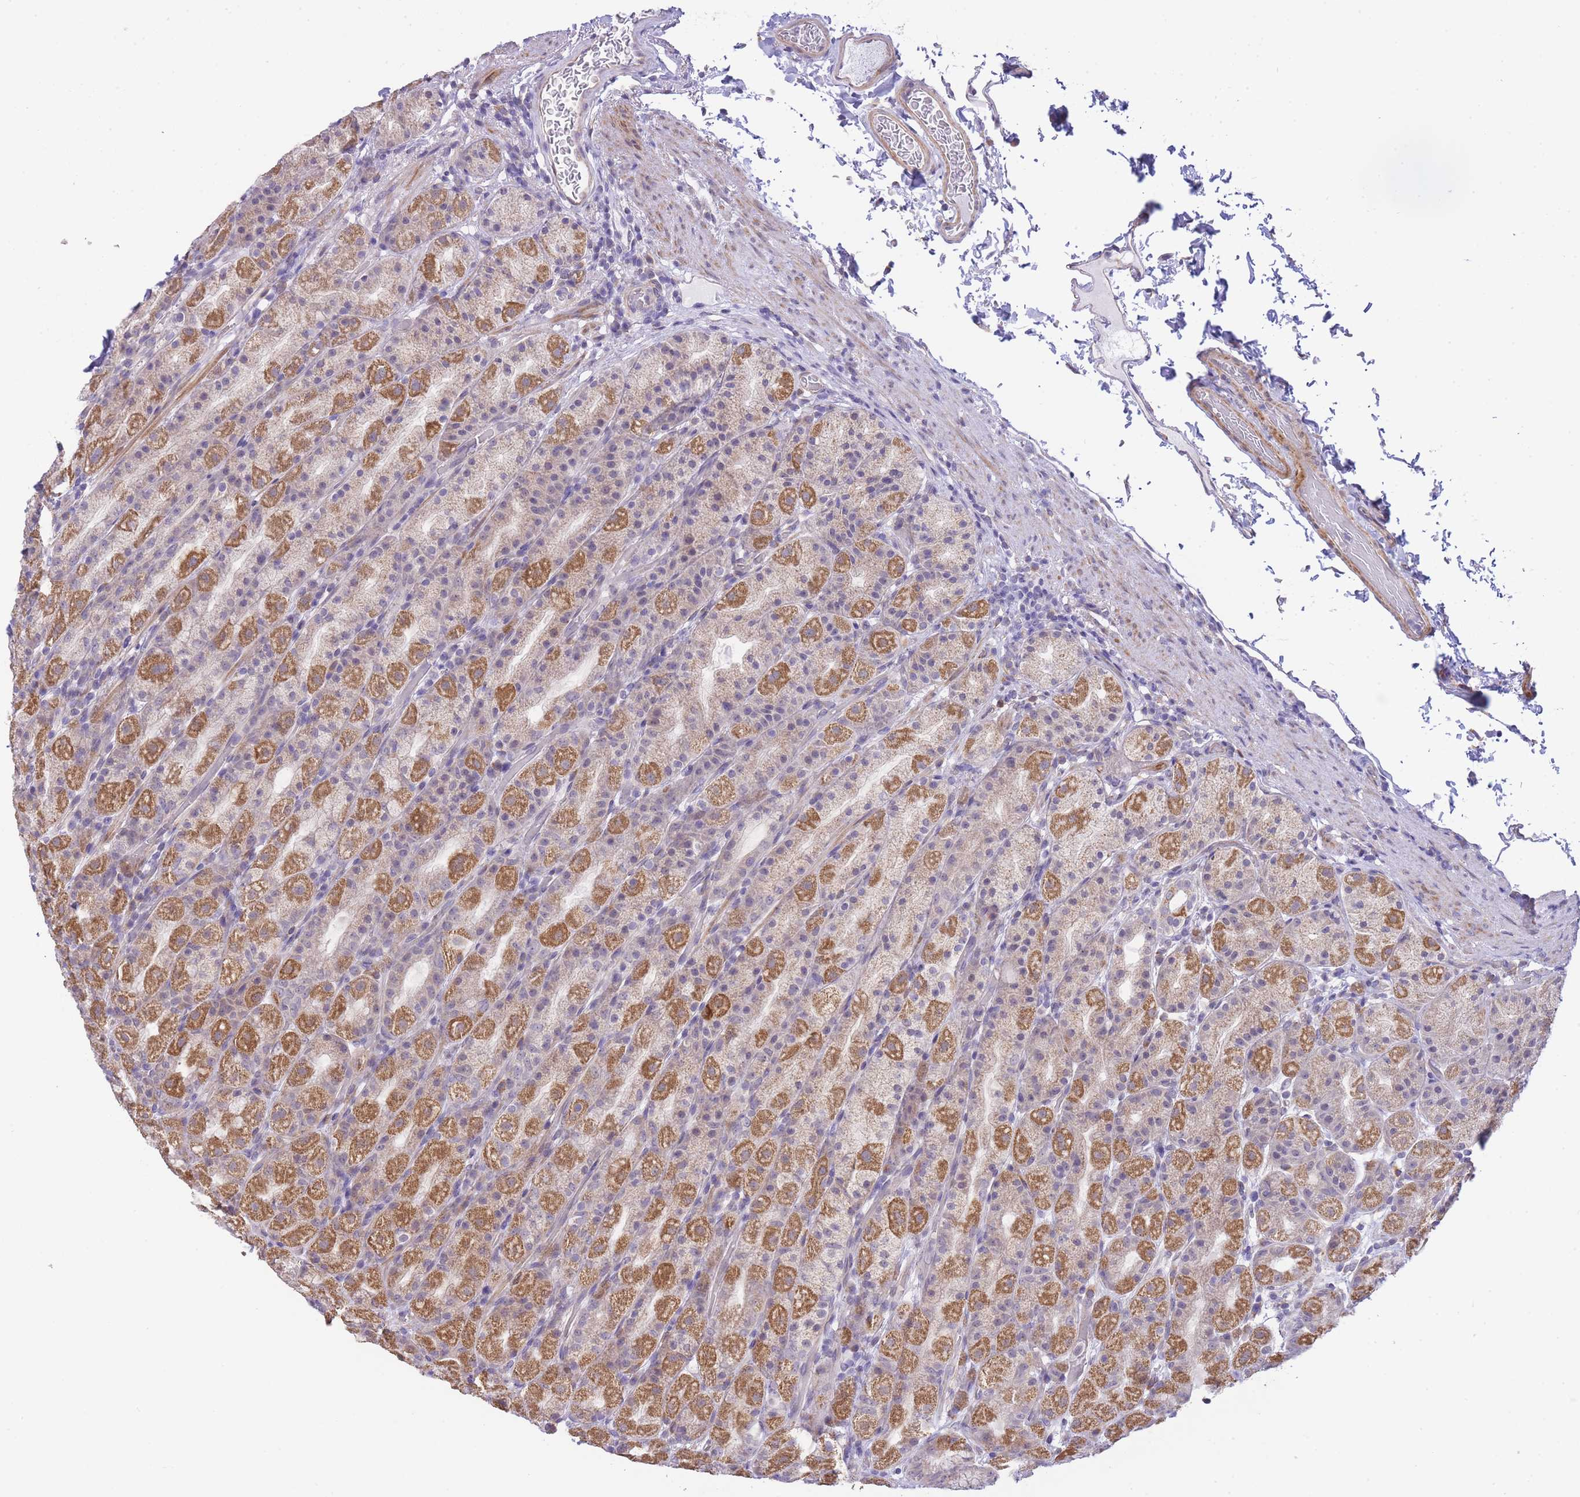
{"staining": {"intensity": "moderate", "quantity": "25%-75%", "location": "cytoplasmic/membranous"}, "tissue": "stomach", "cell_type": "Glandular cells", "image_type": "normal", "snomed": [{"axis": "morphology", "description": "Normal tissue, NOS"}, {"axis": "topography", "description": "Stomach, upper"}, {"axis": "topography", "description": "Stomach"}], "caption": "Immunohistochemistry (IHC) of unremarkable stomach exhibits medium levels of moderate cytoplasmic/membranous positivity in about 25%-75% of glandular cells.", "gene": "CTBP1", "patient": {"sex": "male", "age": 68}}